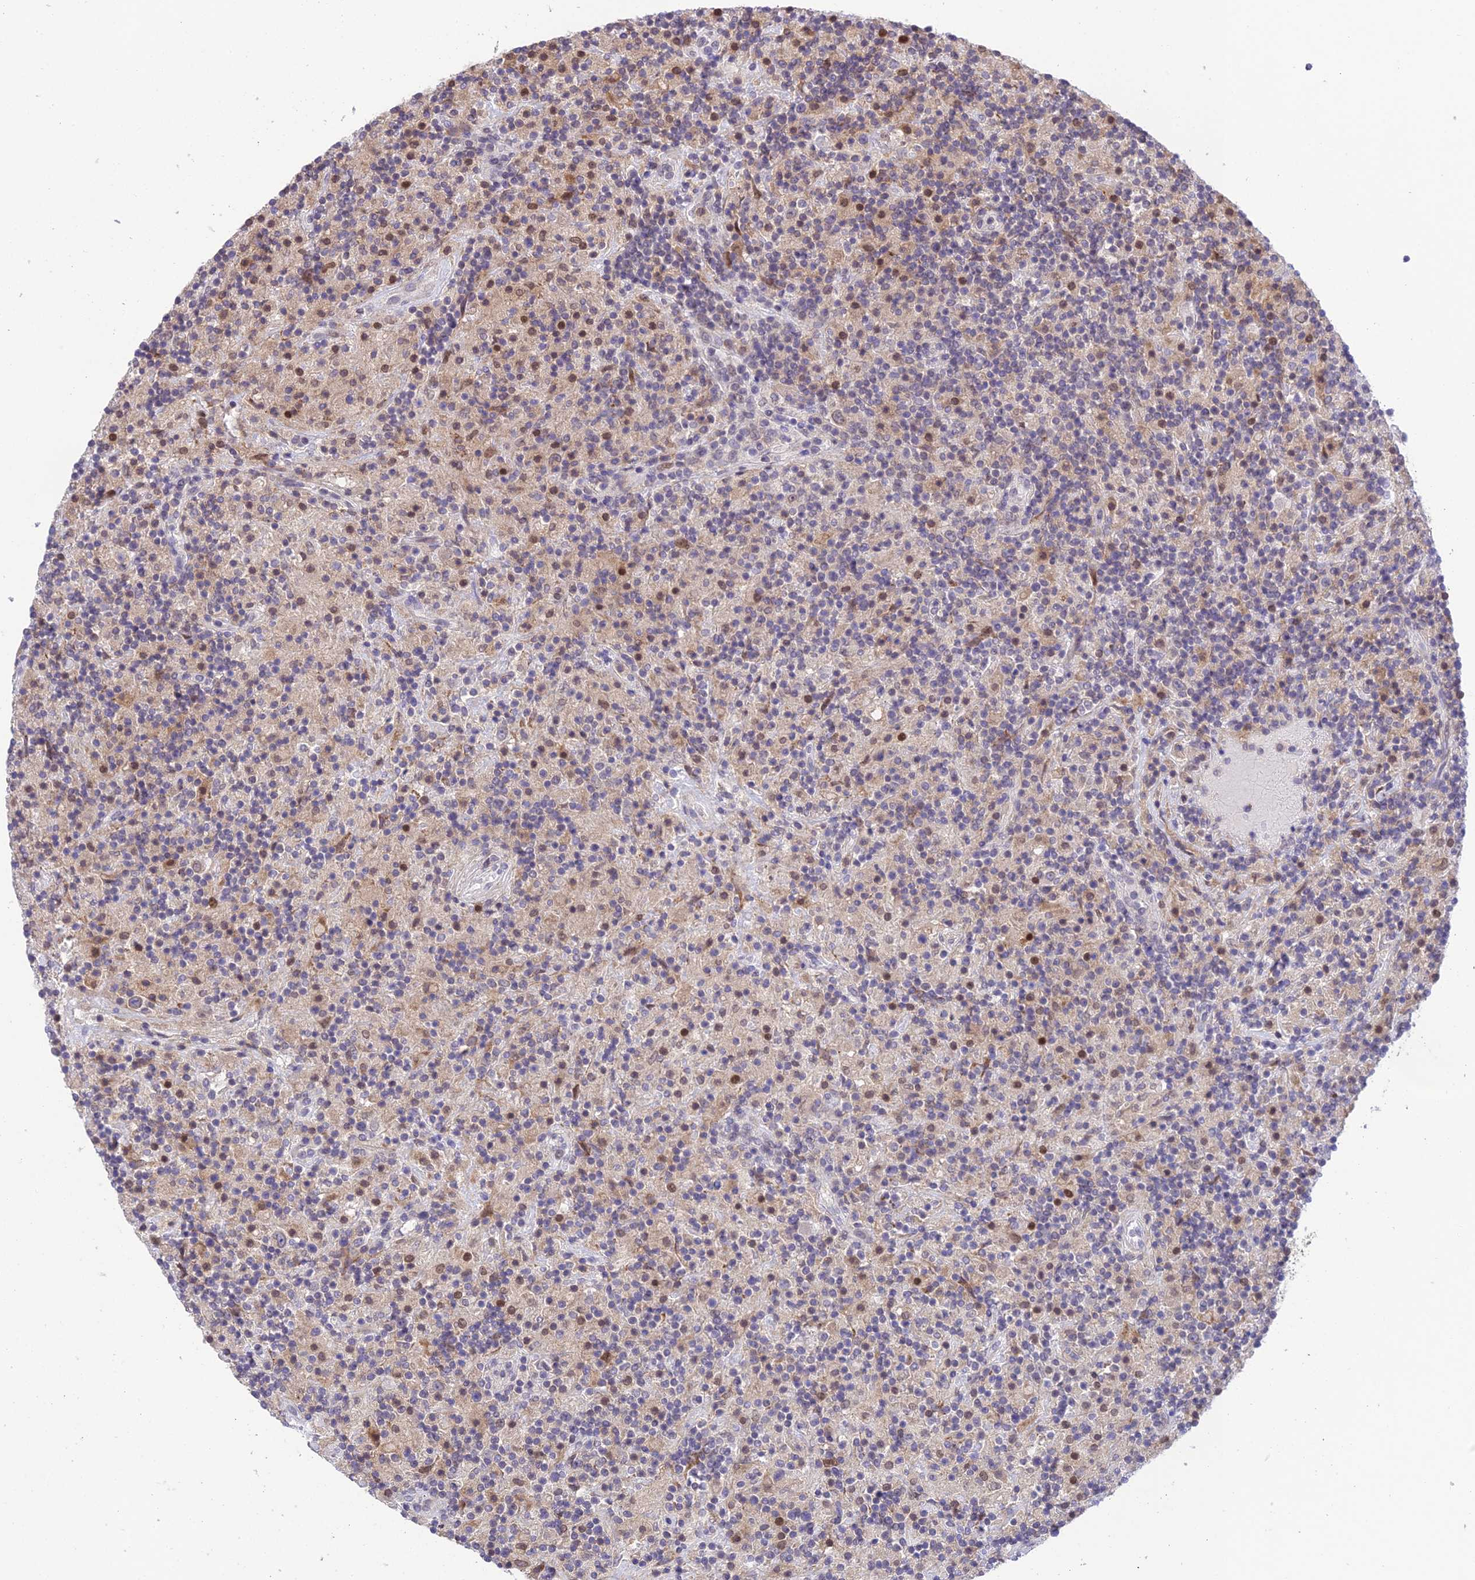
{"staining": {"intensity": "moderate", "quantity": "<25%", "location": "cytoplasmic/membranous,nuclear"}, "tissue": "lymphoma", "cell_type": "Tumor cells", "image_type": "cancer", "snomed": [{"axis": "morphology", "description": "Hodgkin's disease, NOS"}, {"axis": "topography", "description": "Lymph node"}], "caption": "IHC photomicrograph of neoplastic tissue: human lymphoma stained using immunohistochemistry displays low levels of moderate protein expression localized specifically in the cytoplasmic/membranous and nuclear of tumor cells, appearing as a cytoplasmic/membranous and nuclear brown color.", "gene": "BMT2", "patient": {"sex": "male", "age": 70}}